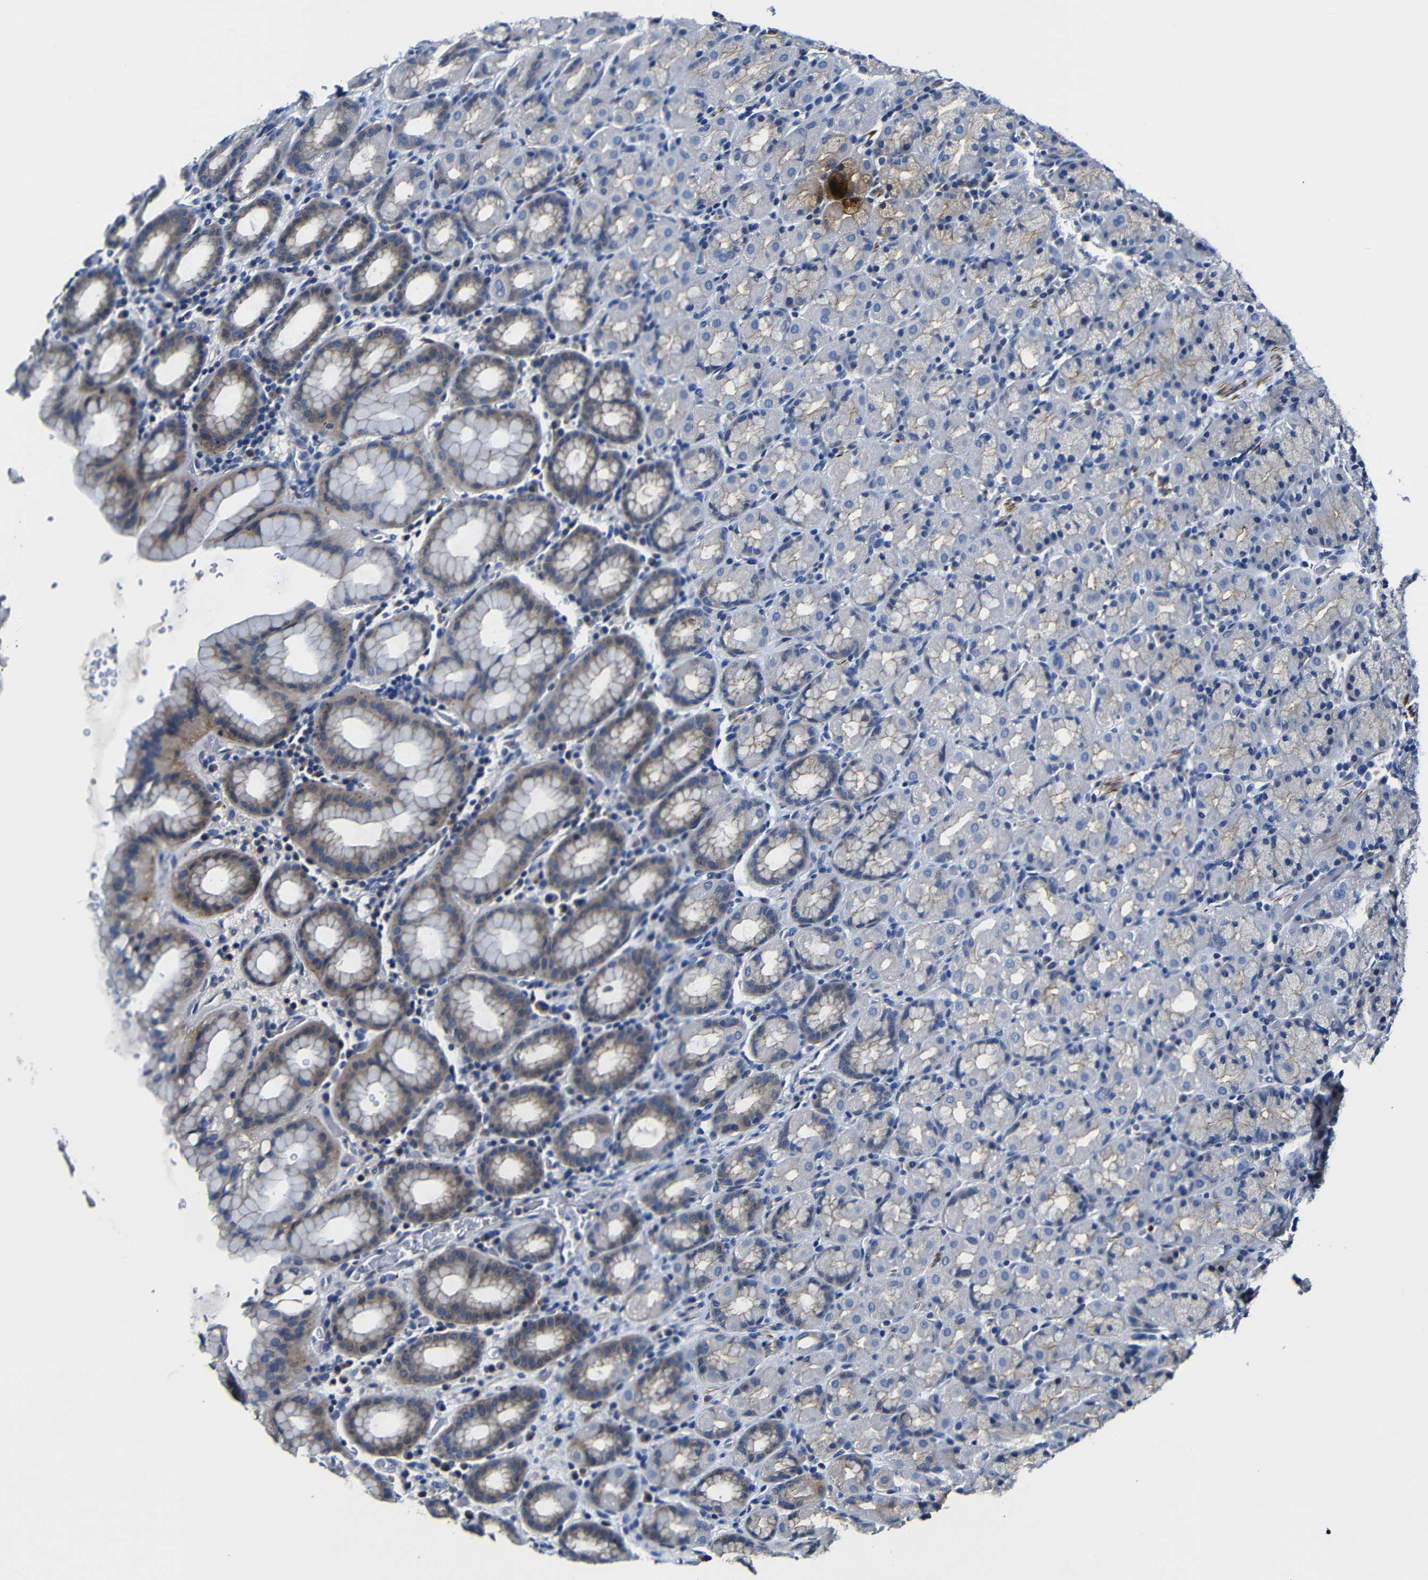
{"staining": {"intensity": "weak", "quantity": "<25%", "location": "cytoplasmic/membranous"}, "tissue": "stomach", "cell_type": "Glandular cells", "image_type": "normal", "snomed": [{"axis": "morphology", "description": "Normal tissue, NOS"}, {"axis": "topography", "description": "Stomach, upper"}], "caption": "An immunohistochemistry histopathology image of normal stomach is shown. There is no staining in glandular cells of stomach. The staining was performed using DAB (3,3'-diaminobenzidine) to visualize the protein expression in brown, while the nuclei were stained in blue with hematoxylin (Magnification: 20x).", "gene": "AFDN", "patient": {"sex": "male", "age": 68}}